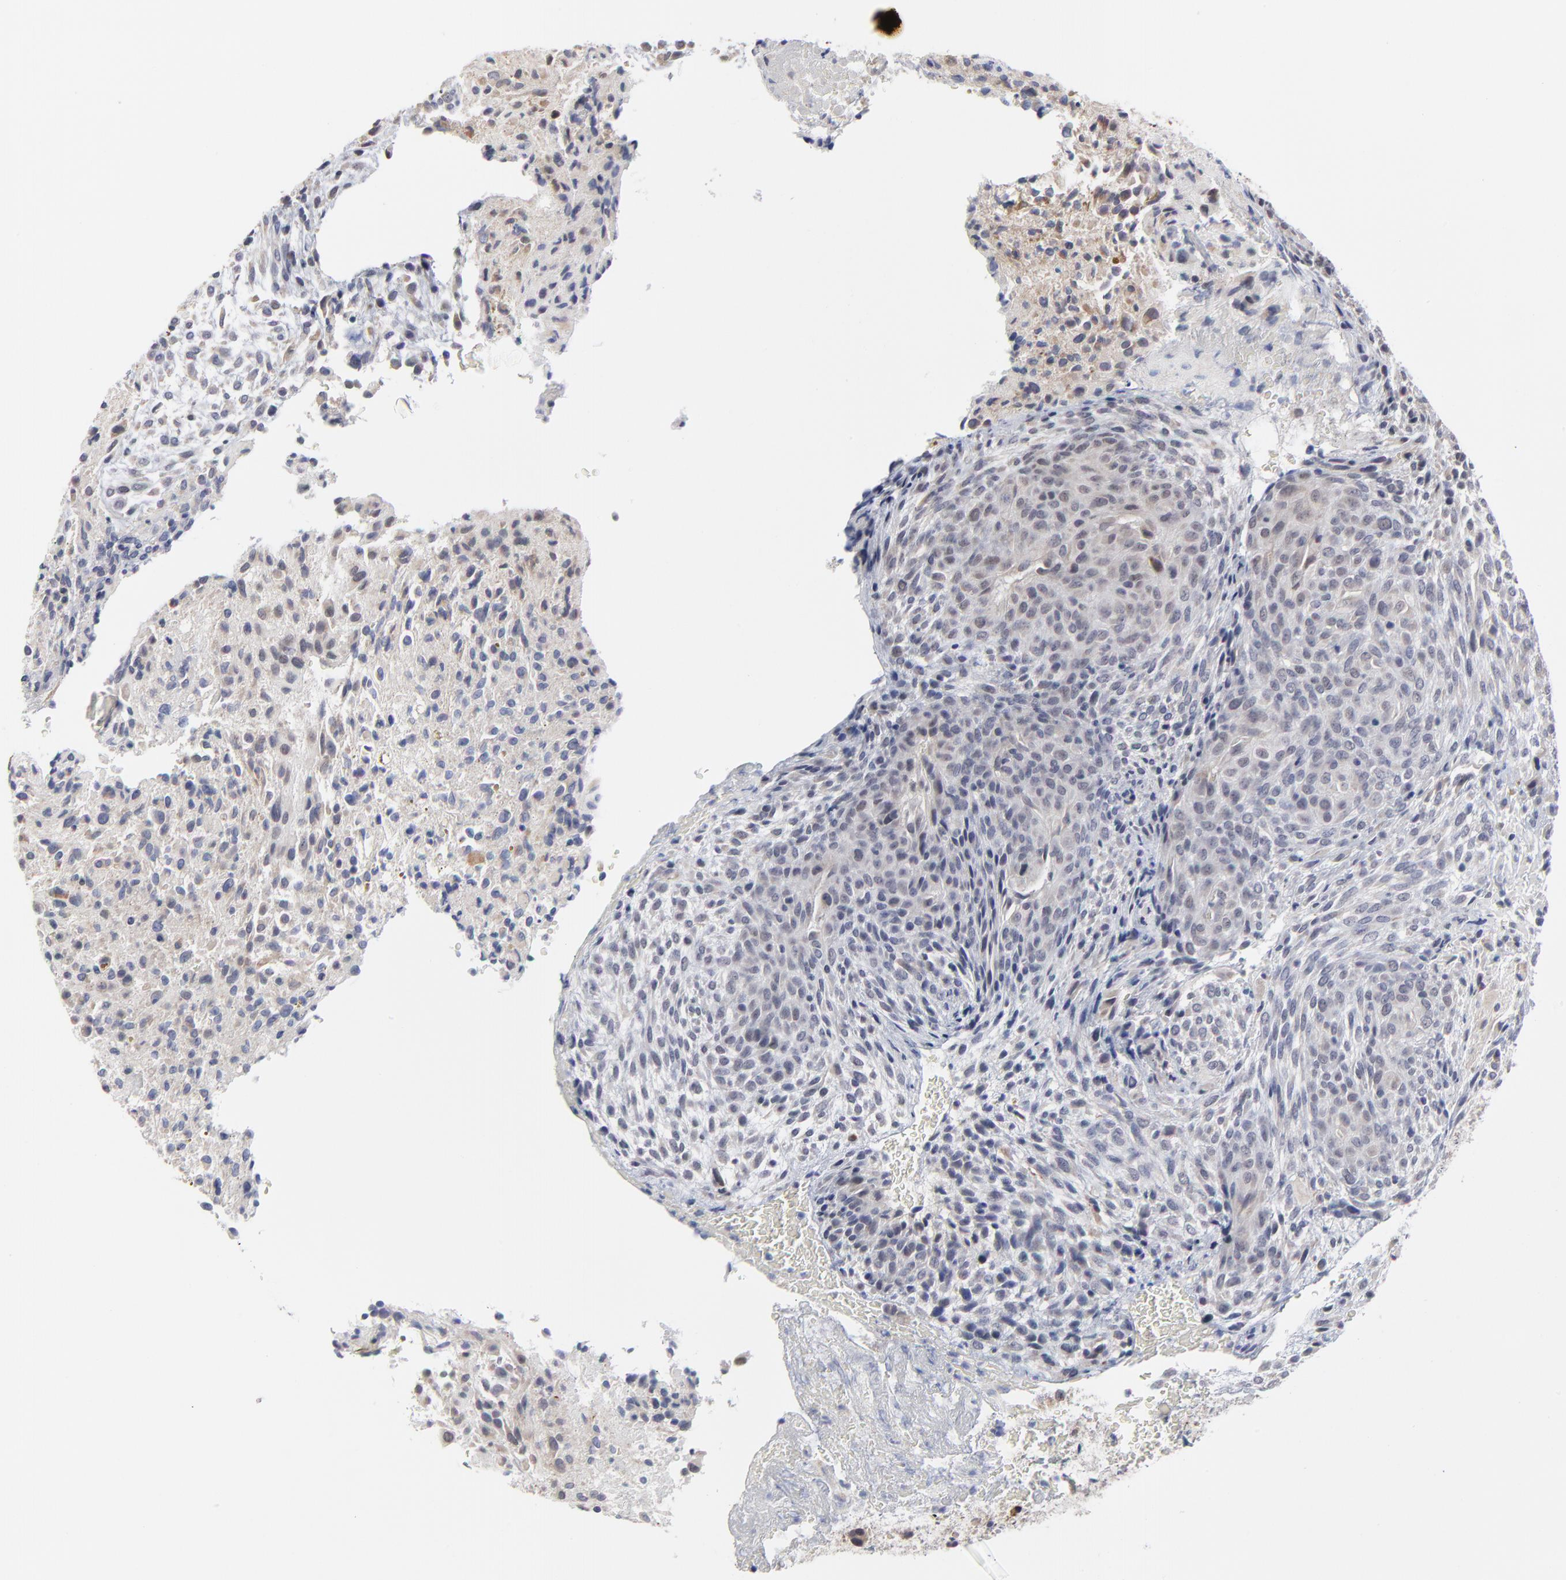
{"staining": {"intensity": "weak", "quantity": "<25%", "location": "cytoplasmic/membranous"}, "tissue": "glioma", "cell_type": "Tumor cells", "image_type": "cancer", "snomed": [{"axis": "morphology", "description": "Glioma, malignant, High grade"}, {"axis": "topography", "description": "Cerebral cortex"}], "caption": "Immunohistochemistry (IHC) photomicrograph of neoplastic tissue: malignant glioma (high-grade) stained with DAB displays no significant protein expression in tumor cells. (DAB (3,3'-diaminobenzidine) immunohistochemistry with hematoxylin counter stain).", "gene": "MAGEA10", "patient": {"sex": "female", "age": 55}}